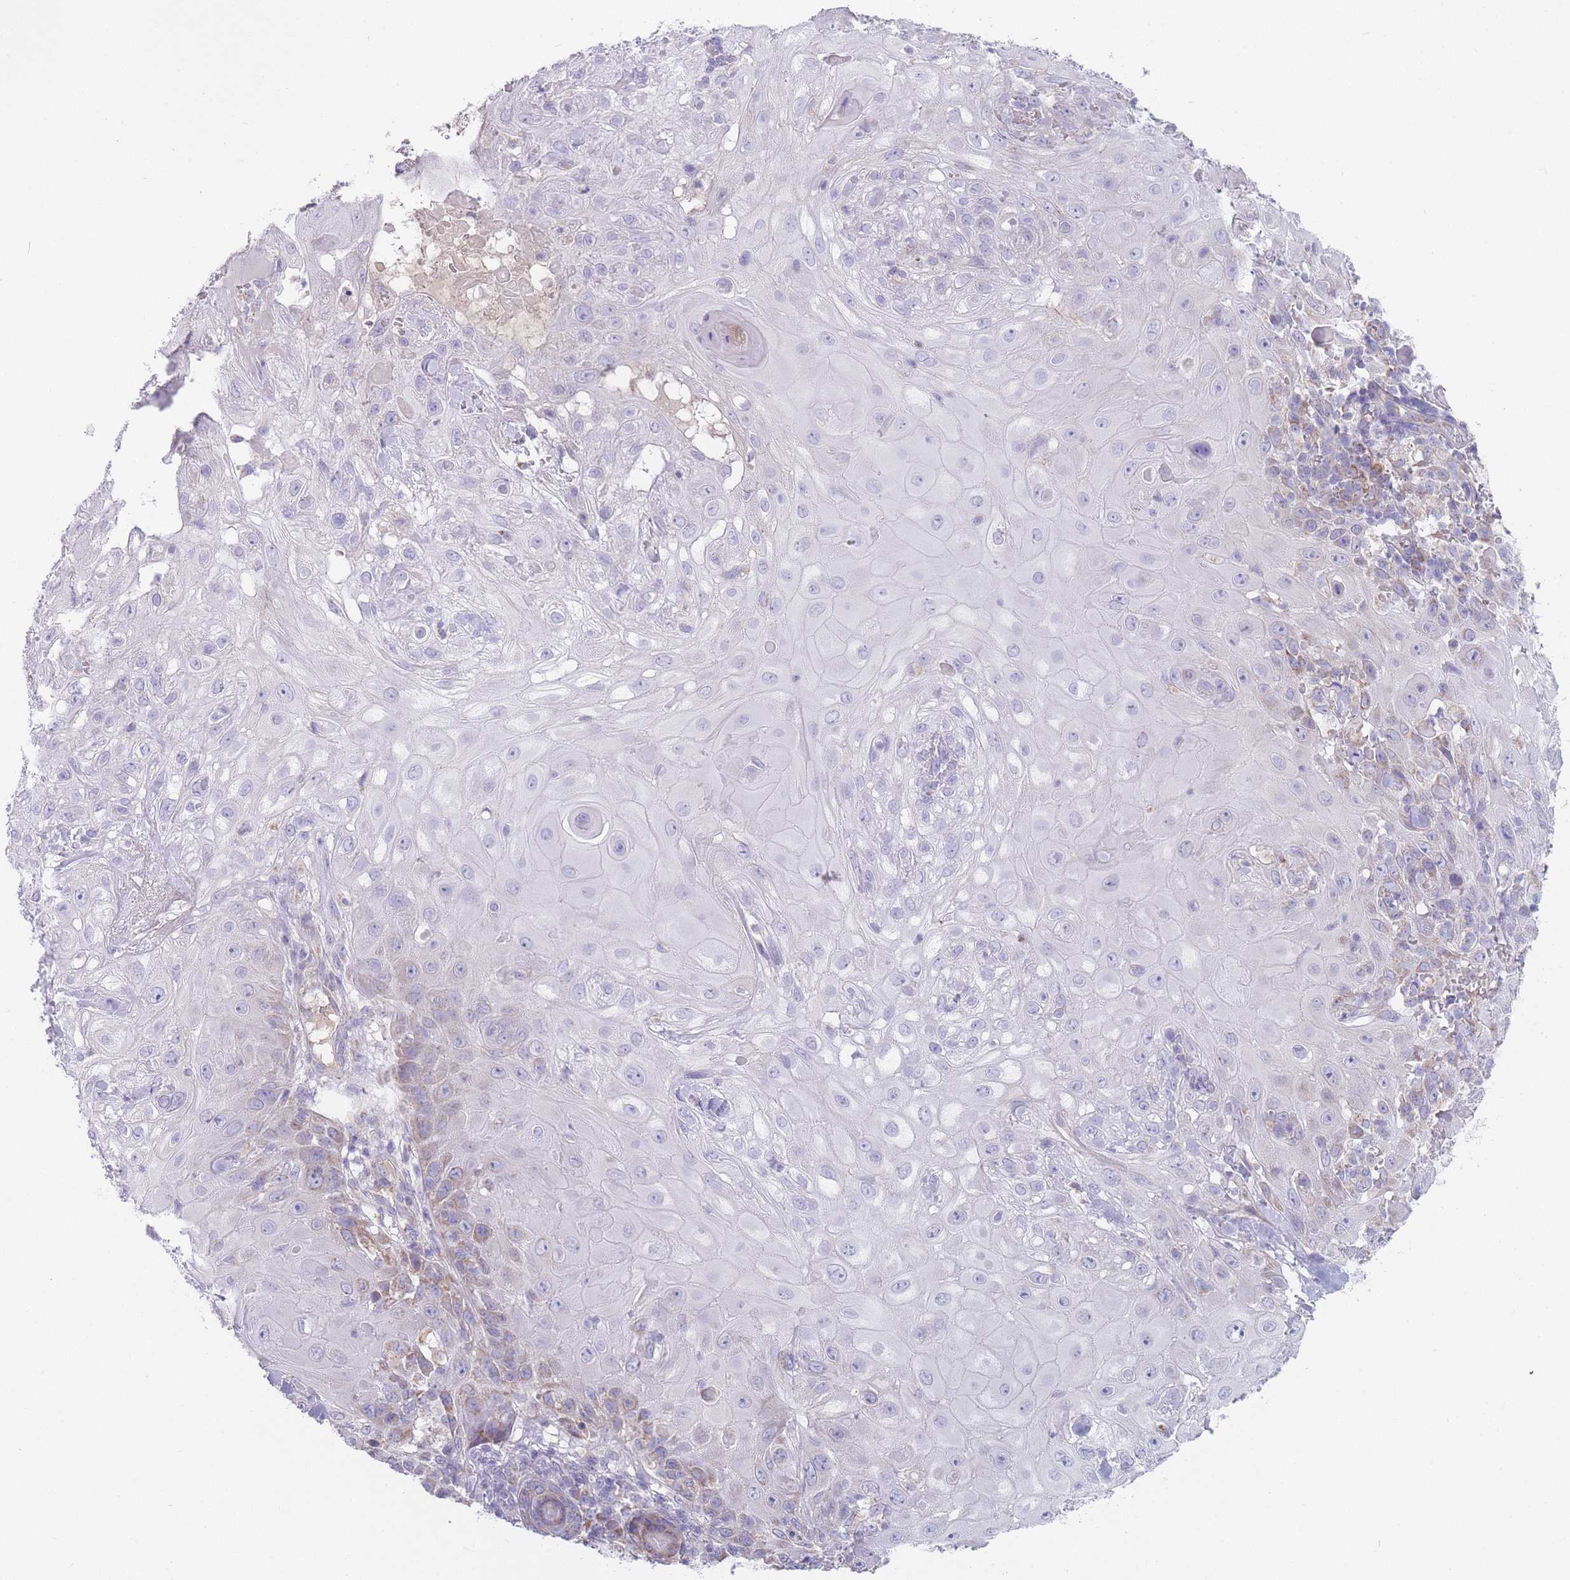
{"staining": {"intensity": "moderate", "quantity": "<25%", "location": "cytoplasmic/membranous"}, "tissue": "skin cancer", "cell_type": "Tumor cells", "image_type": "cancer", "snomed": [{"axis": "morphology", "description": "Normal tissue, NOS"}, {"axis": "morphology", "description": "Squamous cell carcinoma, NOS"}, {"axis": "topography", "description": "Skin"}, {"axis": "topography", "description": "Cartilage tissue"}], "caption": "A brown stain highlights moderate cytoplasmic/membranous positivity of a protein in human skin cancer (squamous cell carcinoma) tumor cells.", "gene": "MRPS14", "patient": {"sex": "female", "age": 79}}